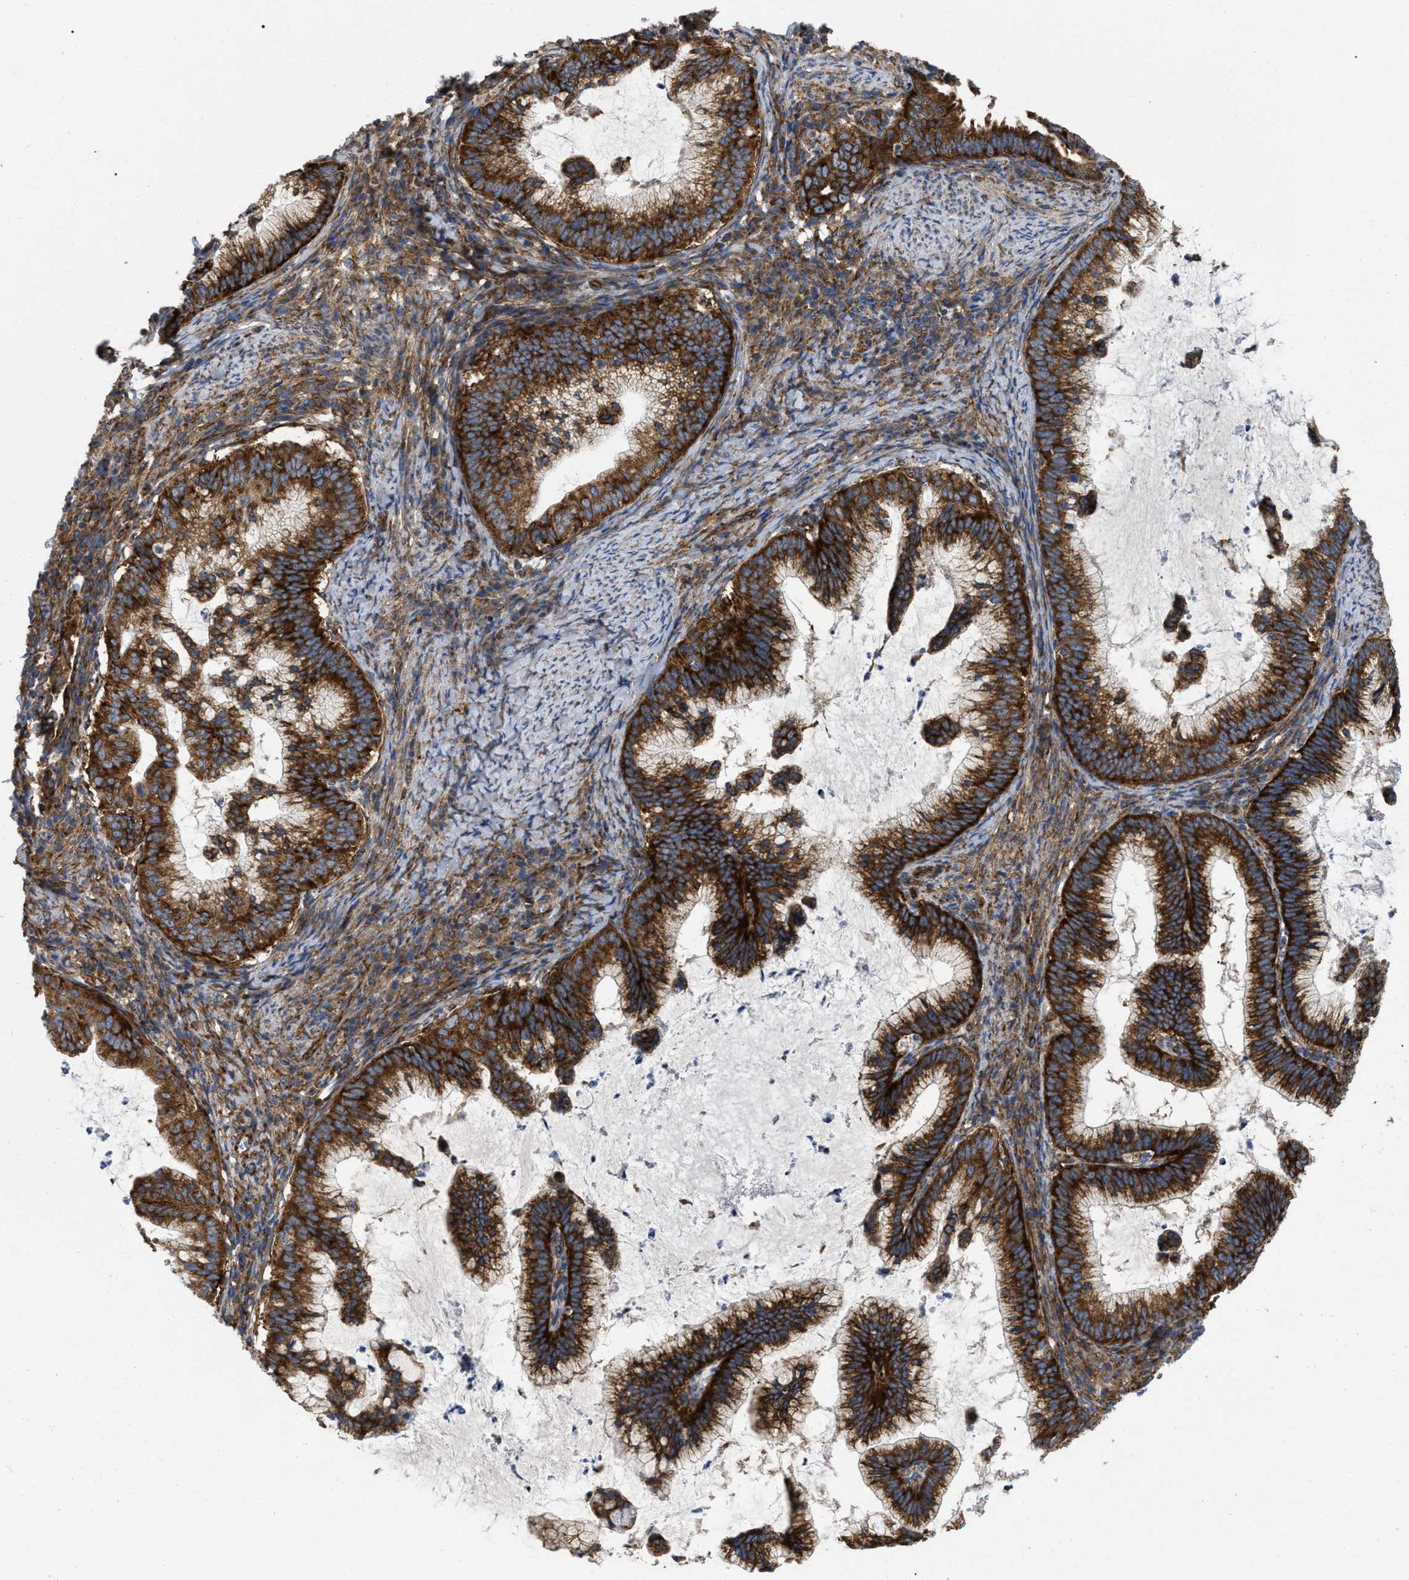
{"staining": {"intensity": "strong", "quantity": ">75%", "location": "cytoplasmic/membranous"}, "tissue": "cervical cancer", "cell_type": "Tumor cells", "image_type": "cancer", "snomed": [{"axis": "morphology", "description": "Adenocarcinoma, NOS"}, {"axis": "topography", "description": "Cervix"}], "caption": "This is a histology image of immunohistochemistry staining of cervical cancer (adenocarcinoma), which shows strong staining in the cytoplasmic/membranous of tumor cells.", "gene": "FAM120A", "patient": {"sex": "female", "age": 36}}